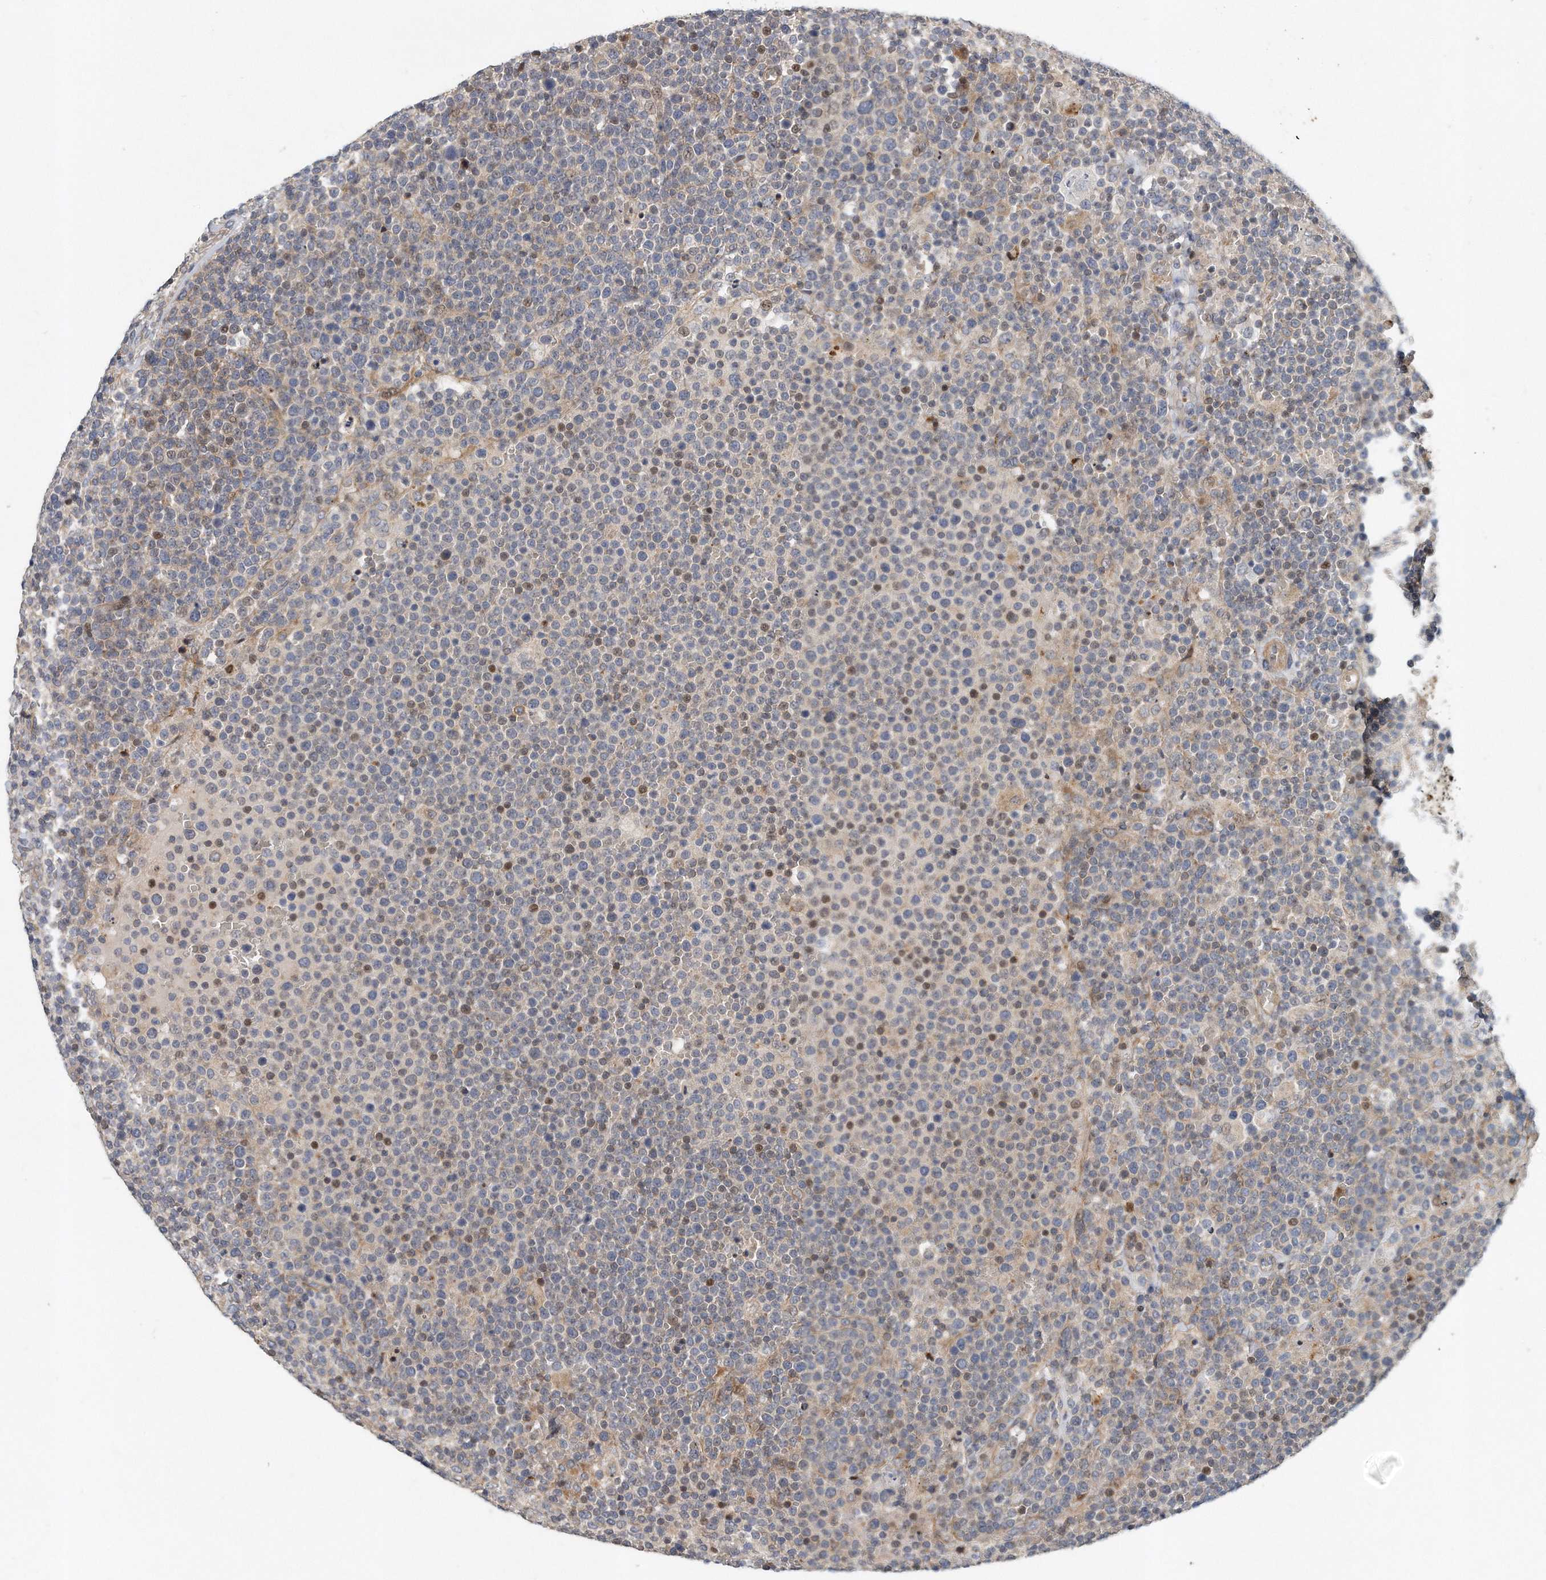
{"staining": {"intensity": "moderate", "quantity": "<25%", "location": "cytoplasmic/membranous,nuclear"}, "tissue": "lymphoma", "cell_type": "Tumor cells", "image_type": "cancer", "snomed": [{"axis": "morphology", "description": "Malignant lymphoma, non-Hodgkin's type, High grade"}, {"axis": "topography", "description": "Lymph node"}], "caption": "An immunohistochemistry image of tumor tissue is shown. Protein staining in brown highlights moderate cytoplasmic/membranous and nuclear positivity in malignant lymphoma, non-Hodgkin's type (high-grade) within tumor cells.", "gene": "PCDH8", "patient": {"sex": "male", "age": 61}}